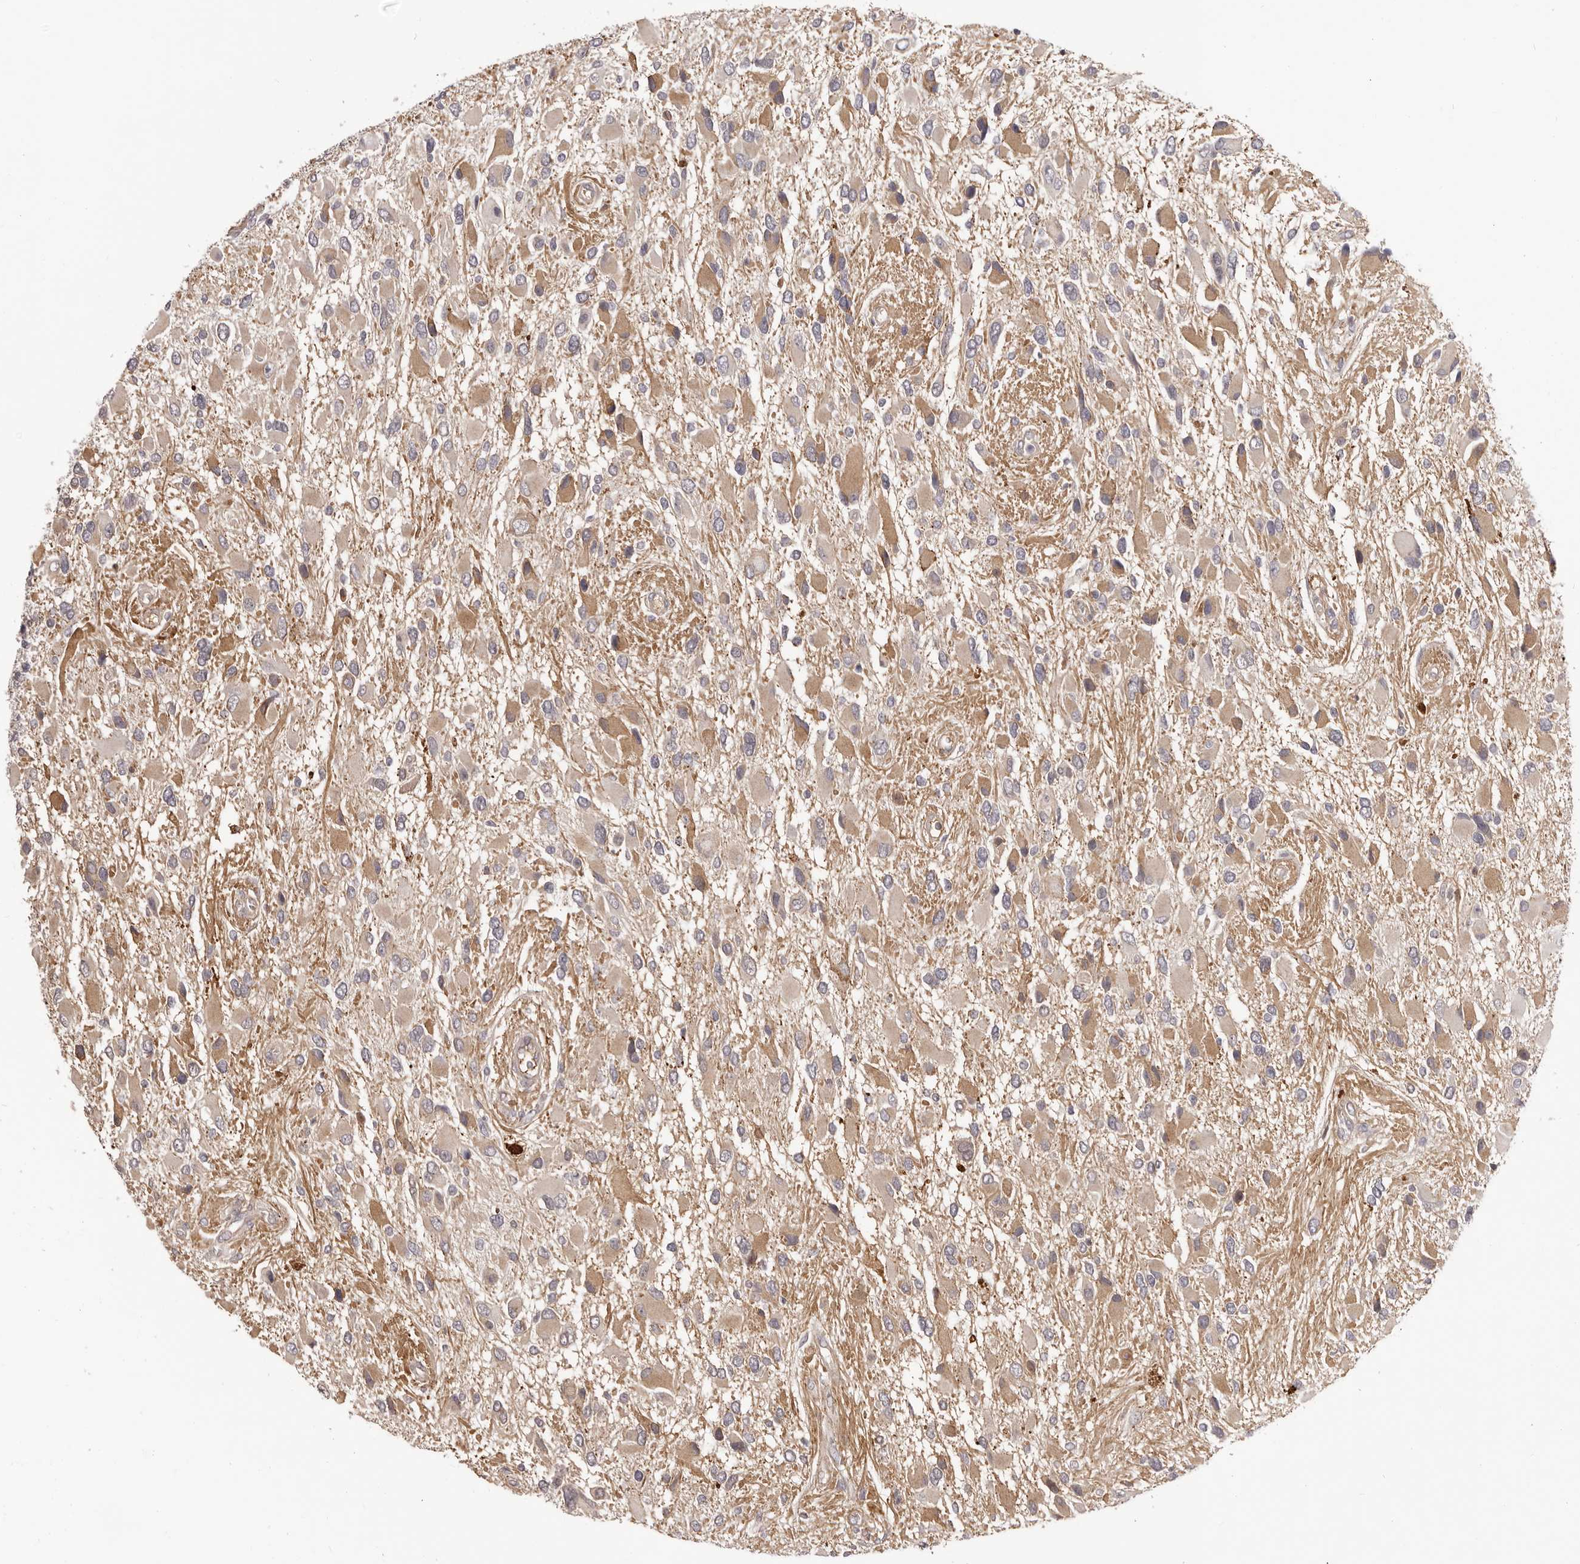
{"staining": {"intensity": "weak", "quantity": "25%-75%", "location": "cytoplasmic/membranous"}, "tissue": "glioma", "cell_type": "Tumor cells", "image_type": "cancer", "snomed": [{"axis": "morphology", "description": "Glioma, malignant, High grade"}, {"axis": "topography", "description": "Brain"}], "caption": "Immunohistochemistry (DAB) staining of human glioma shows weak cytoplasmic/membranous protein staining in approximately 25%-75% of tumor cells.", "gene": "OTUD3", "patient": {"sex": "male", "age": 53}}